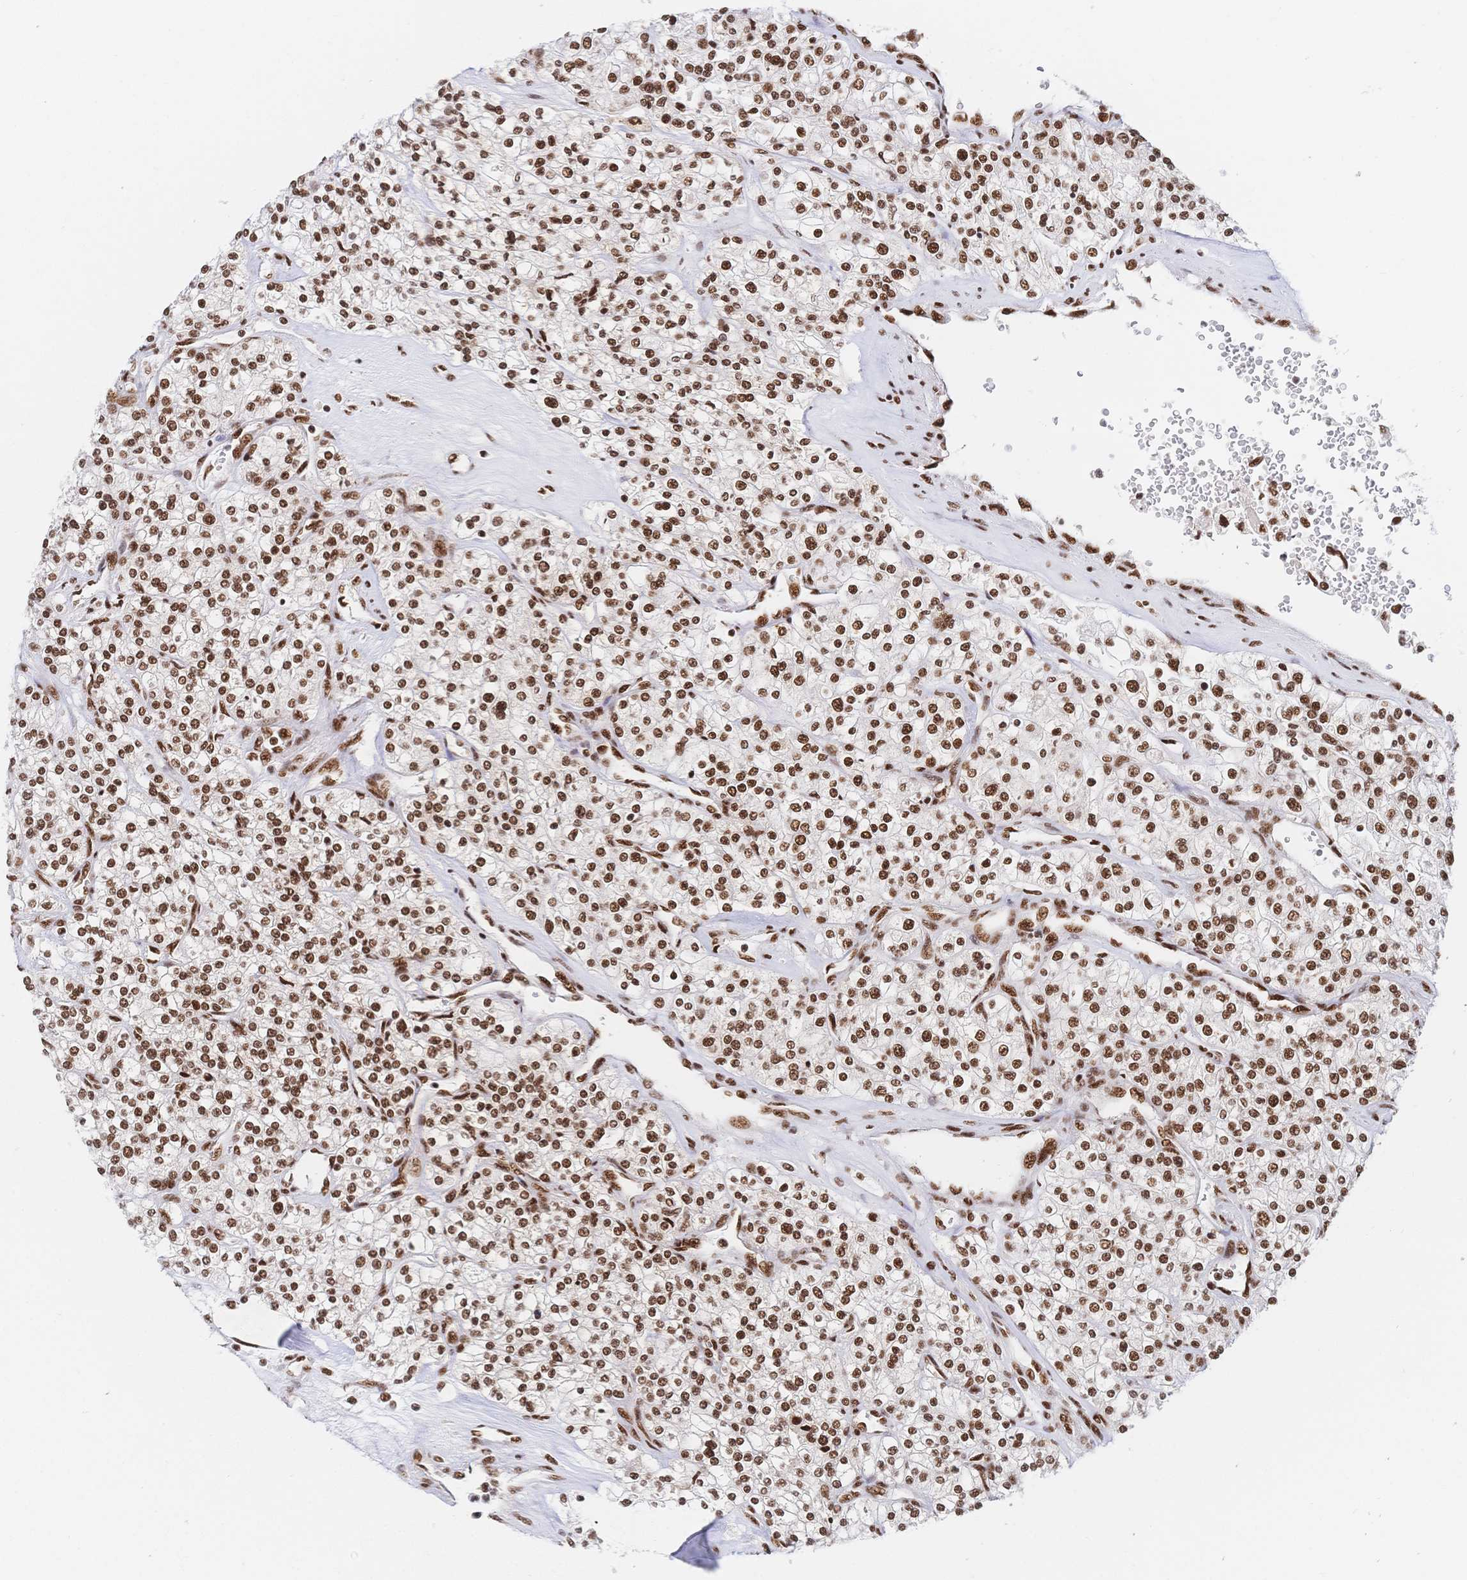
{"staining": {"intensity": "moderate", "quantity": ">75%", "location": "nuclear"}, "tissue": "renal cancer", "cell_type": "Tumor cells", "image_type": "cancer", "snomed": [{"axis": "morphology", "description": "Adenocarcinoma, NOS"}, {"axis": "topography", "description": "Kidney"}], "caption": "Immunohistochemical staining of human renal adenocarcinoma shows moderate nuclear protein positivity in approximately >75% of tumor cells. (DAB (3,3'-diaminobenzidine) = brown stain, brightfield microscopy at high magnification).", "gene": "SRSF1", "patient": {"sex": "male", "age": 80}}